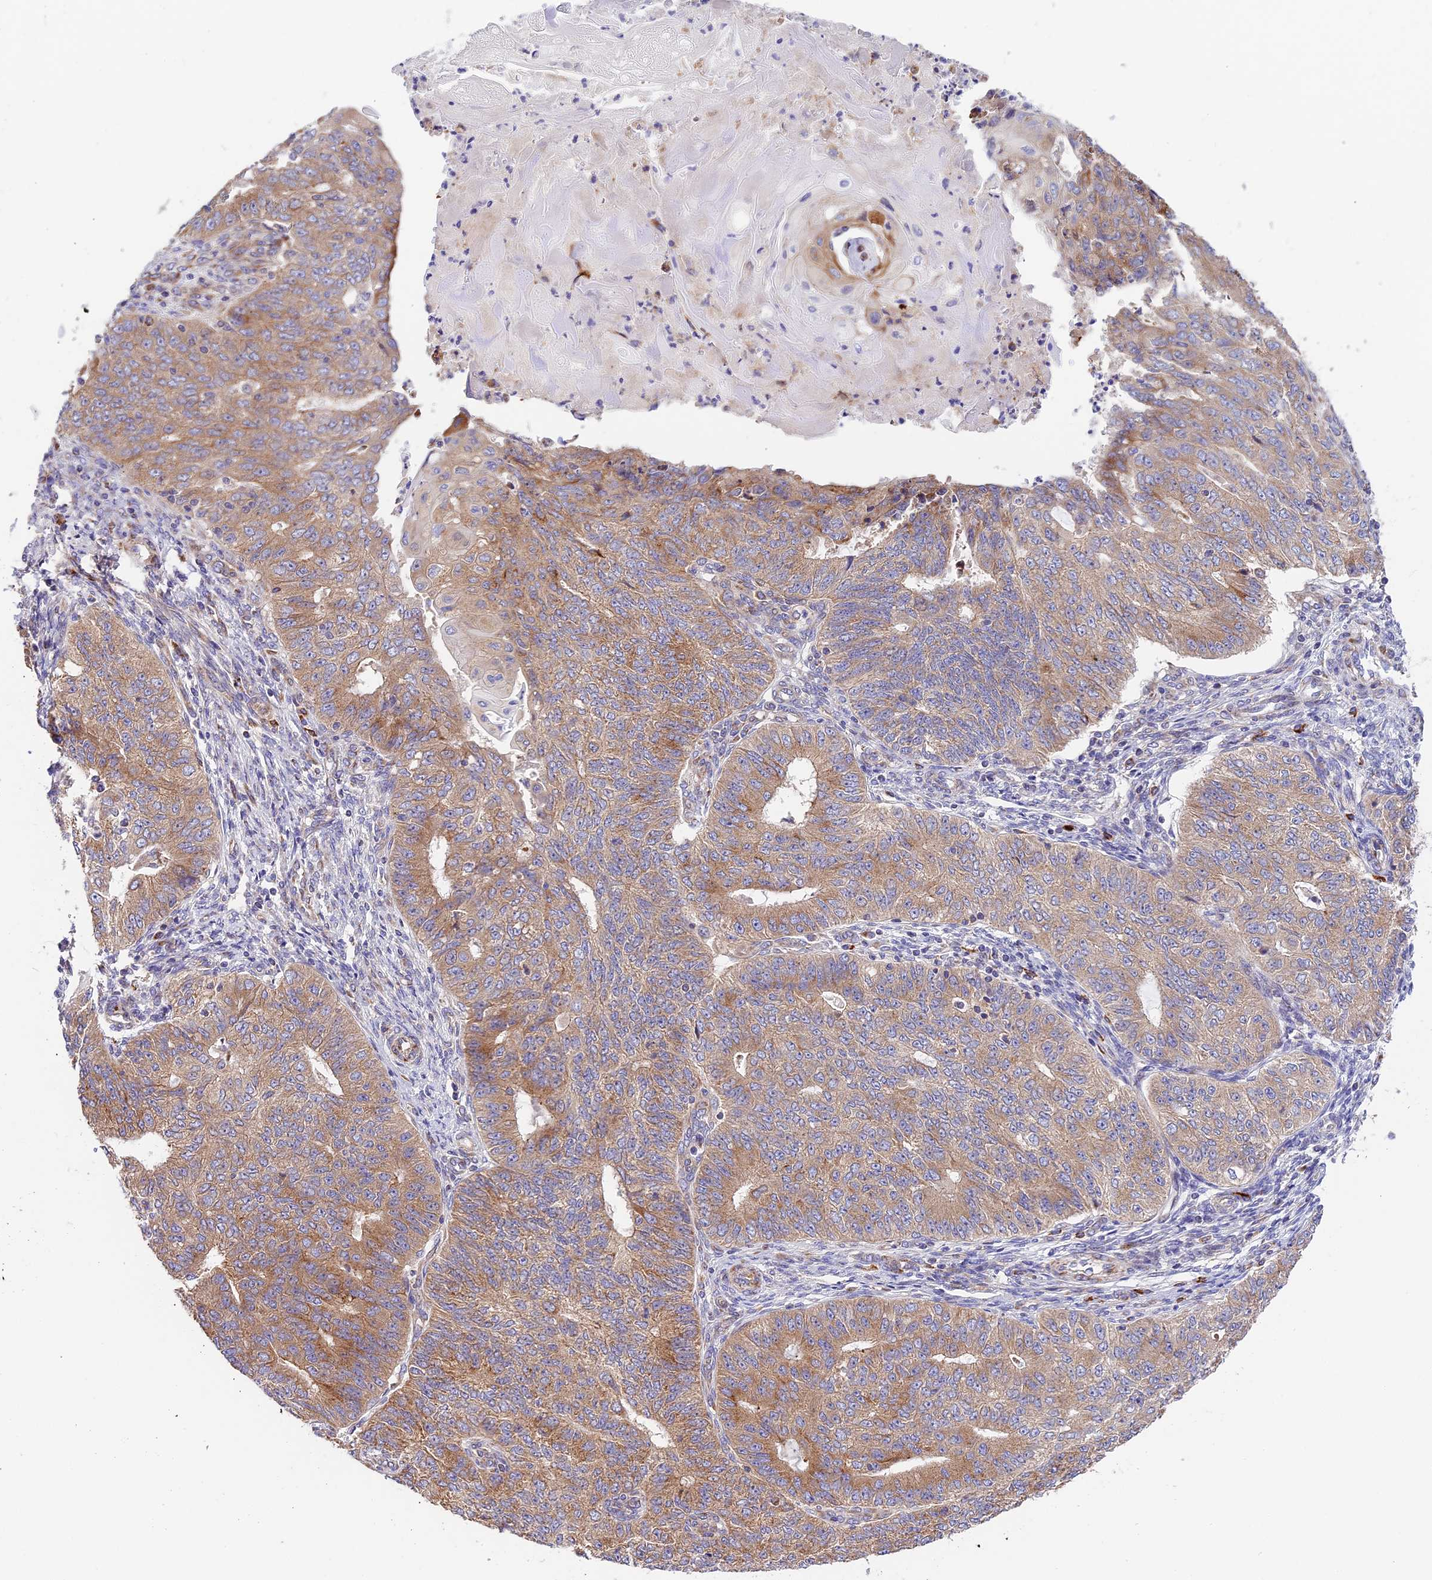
{"staining": {"intensity": "moderate", "quantity": "25%-75%", "location": "cytoplasmic/membranous"}, "tissue": "endometrial cancer", "cell_type": "Tumor cells", "image_type": "cancer", "snomed": [{"axis": "morphology", "description": "Adenocarcinoma, NOS"}, {"axis": "topography", "description": "Endometrium"}], "caption": "Adenocarcinoma (endometrial) tissue shows moderate cytoplasmic/membranous positivity in about 25%-75% of tumor cells (DAB IHC, brown staining for protein, blue staining for nuclei).", "gene": "MRAS", "patient": {"sex": "female", "age": 32}}